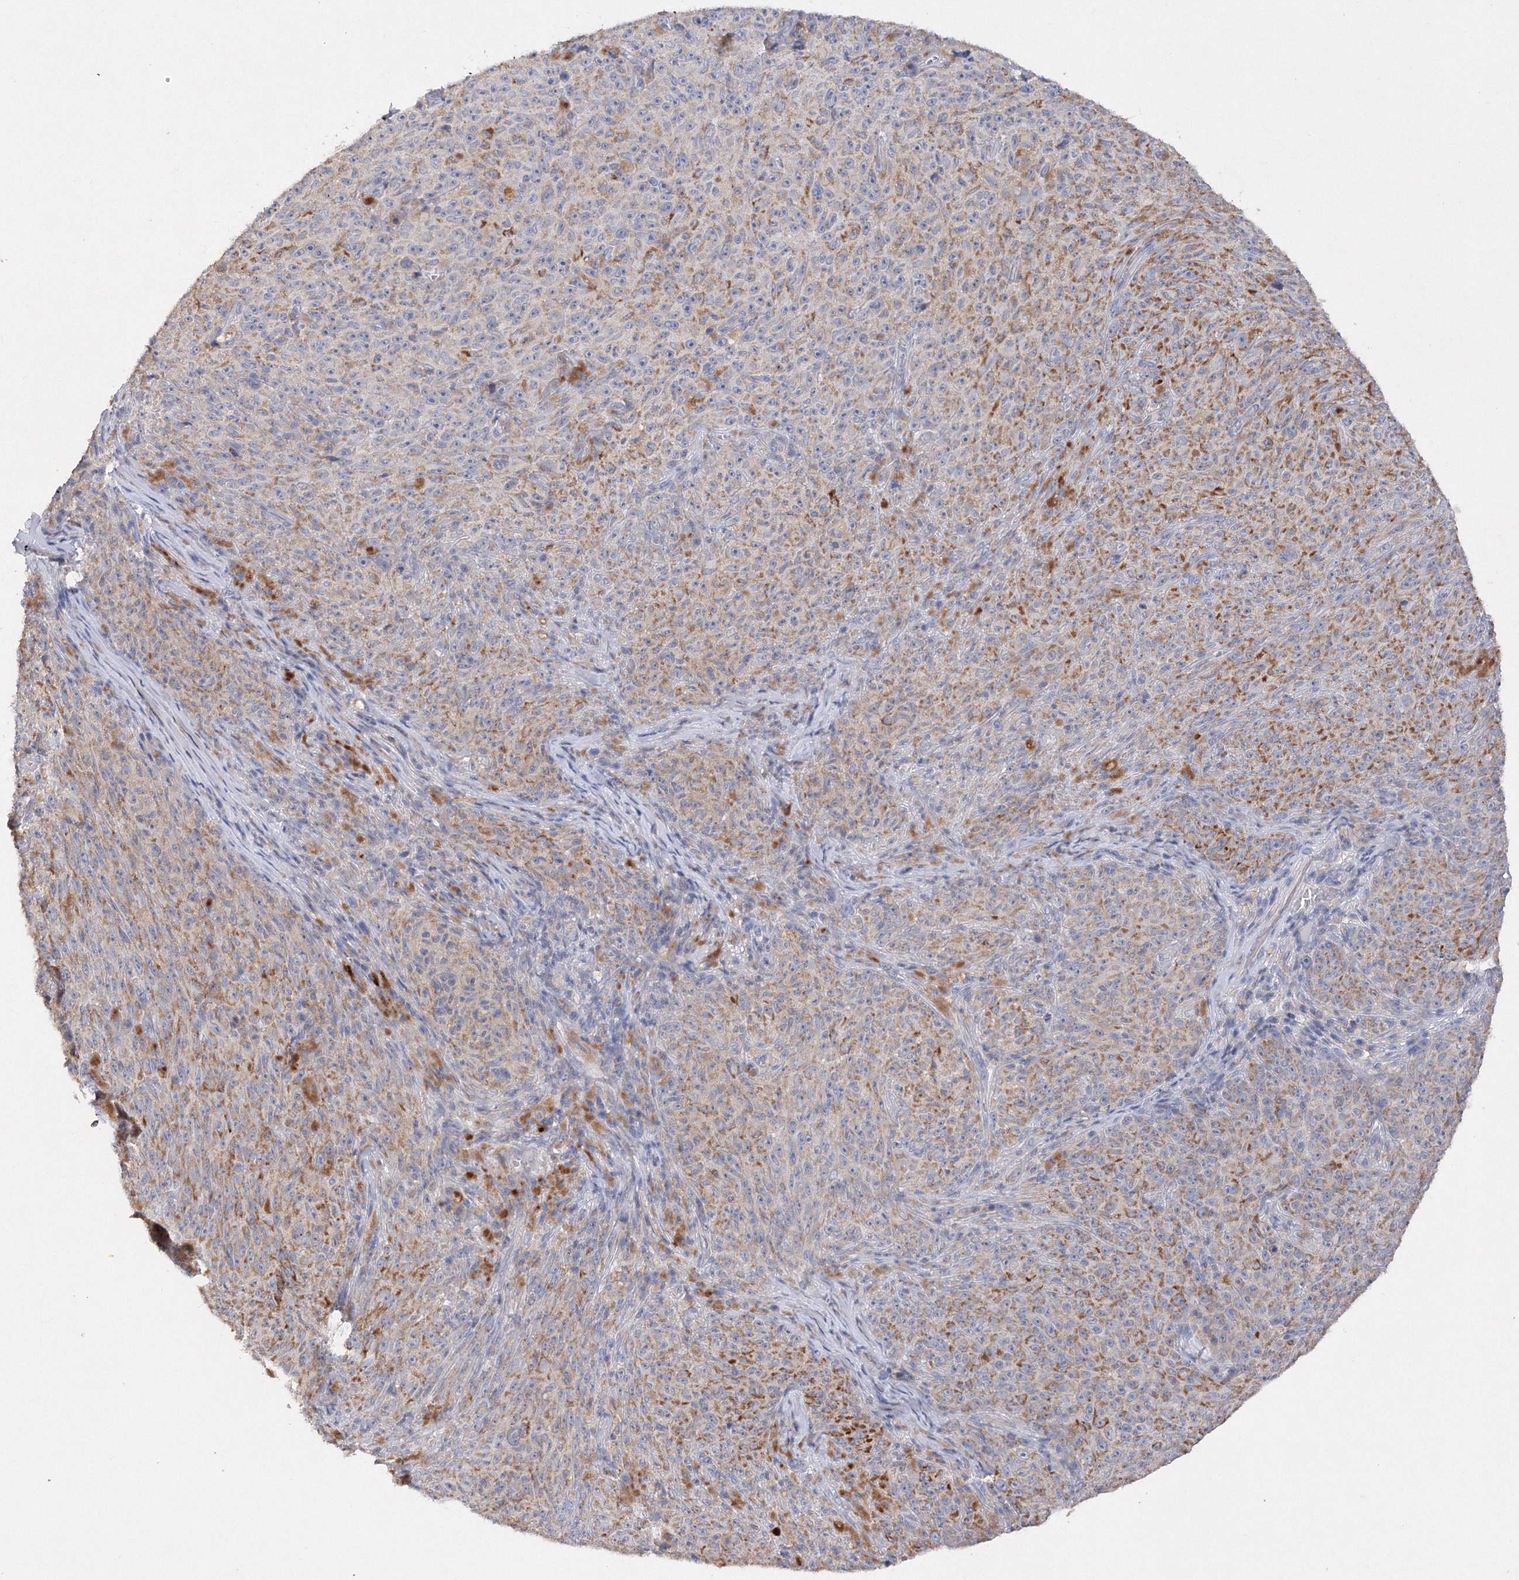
{"staining": {"intensity": "moderate", "quantity": ">75%", "location": "cytoplasmic/membranous"}, "tissue": "melanoma", "cell_type": "Tumor cells", "image_type": "cancer", "snomed": [{"axis": "morphology", "description": "Malignant melanoma, NOS"}, {"axis": "topography", "description": "Skin"}], "caption": "A histopathology image of human melanoma stained for a protein demonstrates moderate cytoplasmic/membranous brown staining in tumor cells.", "gene": "GLS", "patient": {"sex": "female", "age": 82}}